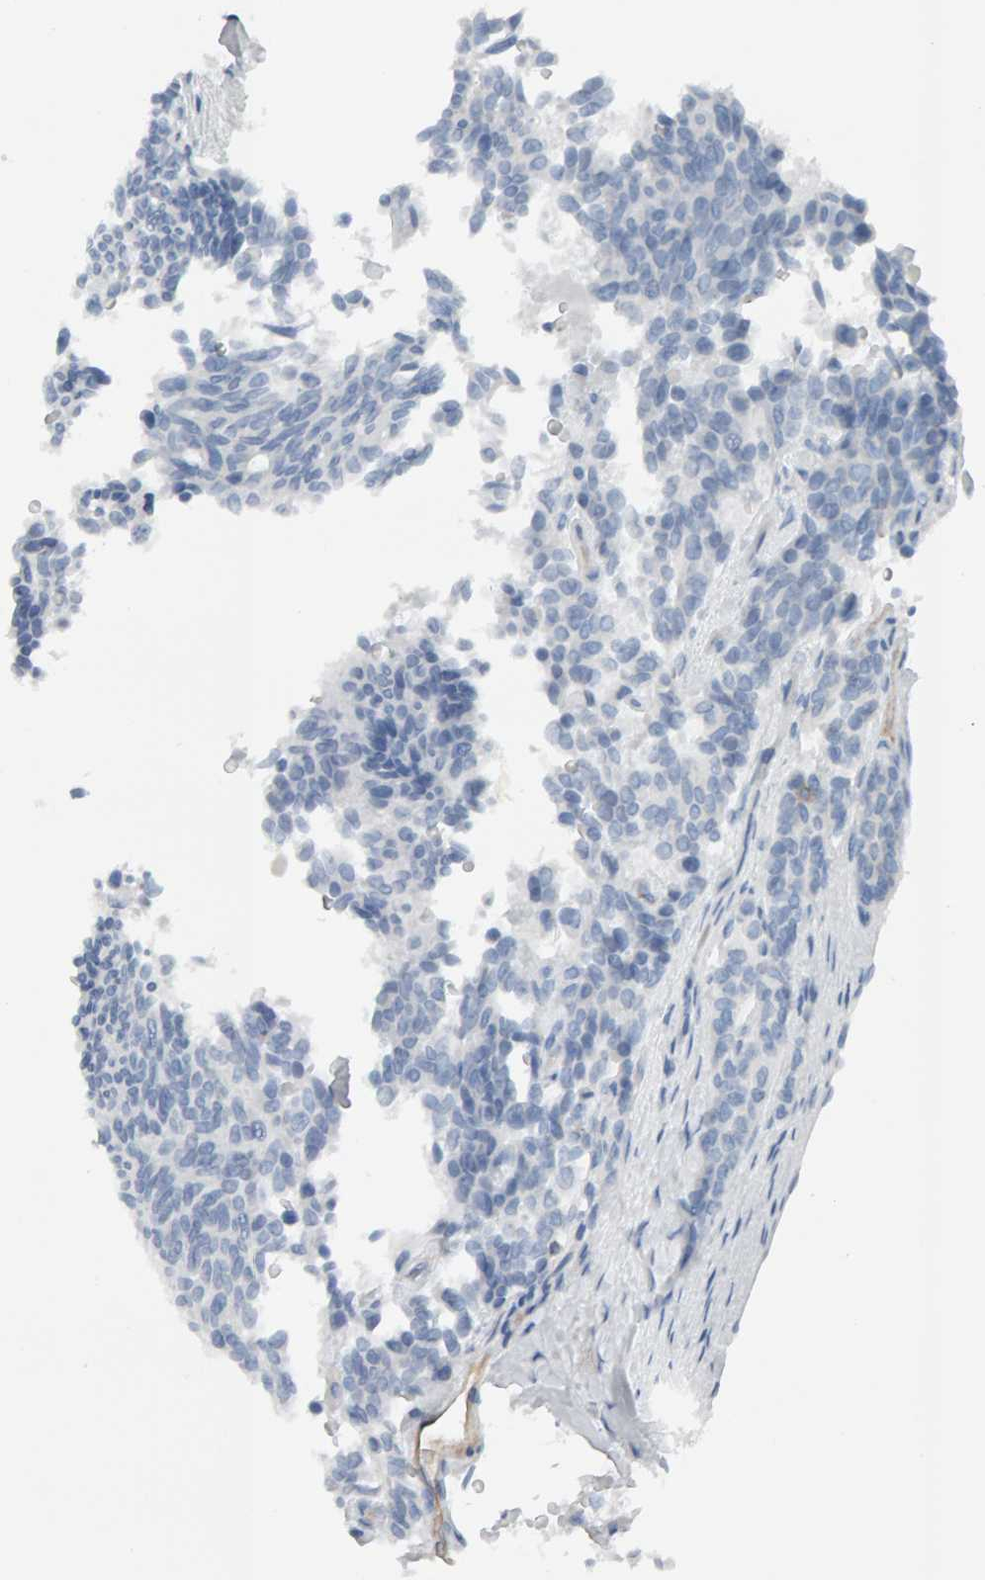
{"staining": {"intensity": "negative", "quantity": "none", "location": "none"}, "tissue": "carcinoid", "cell_type": "Tumor cells", "image_type": "cancer", "snomed": [{"axis": "morphology", "description": "Carcinoid, malignant, NOS"}, {"axis": "topography", "description": "Pancreas"}], "caption": "Tumor cells show no significant protein positivity in malignant carcinoid.", "gene": "FYN", "patient": {"sex": "female", "age": 54}}